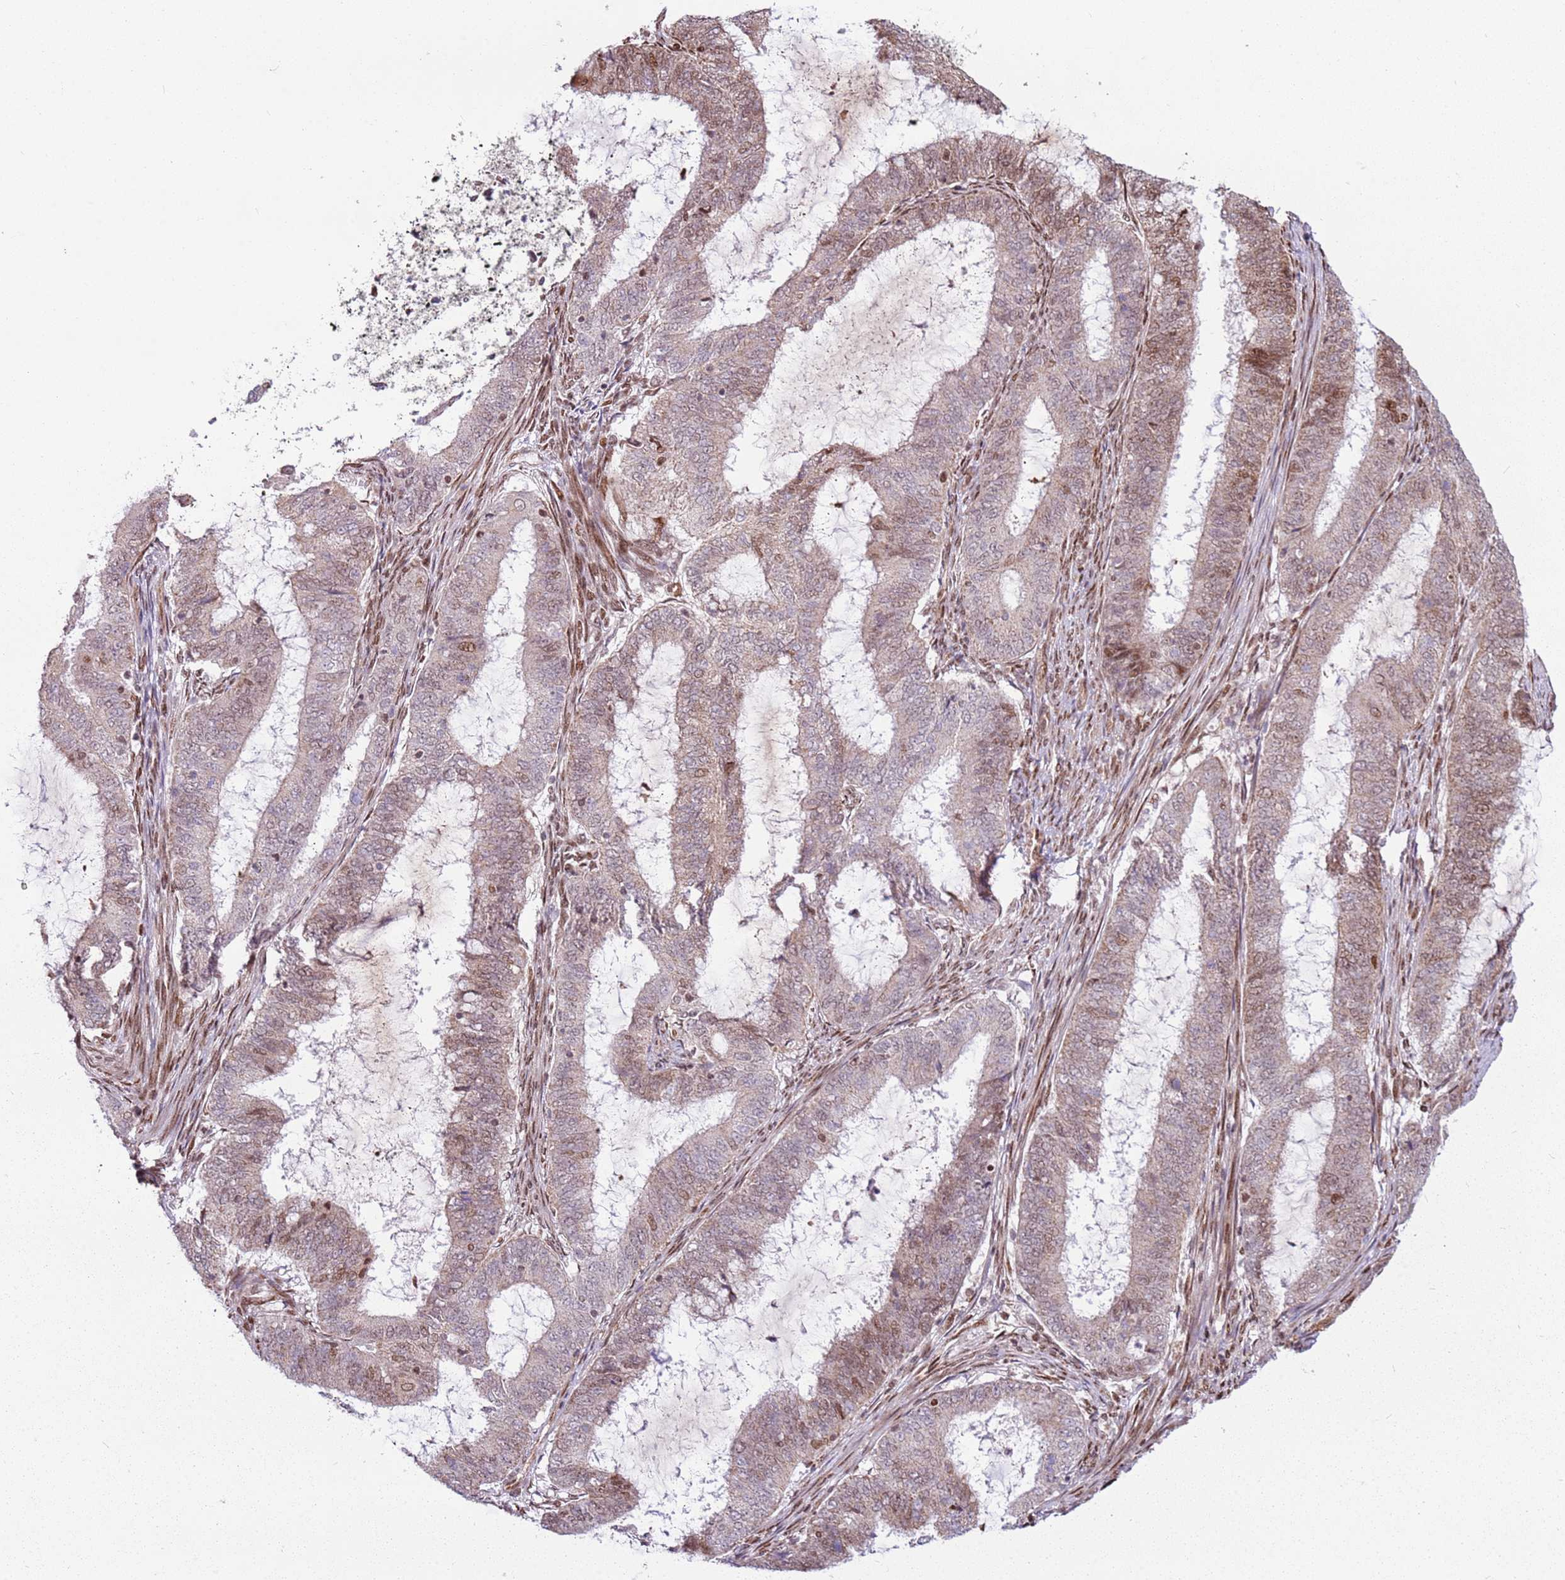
{"staining": {"intensity": "weak", "quantity": "25%-75%", "location": "nuclear"}, "tissue": "endometrial cancer", "cell_type": "Tumor cells", "image_type": "cancer", "snomed": [{"axis": "morphology", "description": "Adenocarcinoma, NOS"}, {"axis": "topography", "description": "Endometrium"}], "caption": "IHC of adenocarcinoma (endometrial) shows low levels of weak nuclear expression in about 25%-75% of tumor cells.", "gene": "PCTP", "patient": {"sex": "female", "age": 51}}